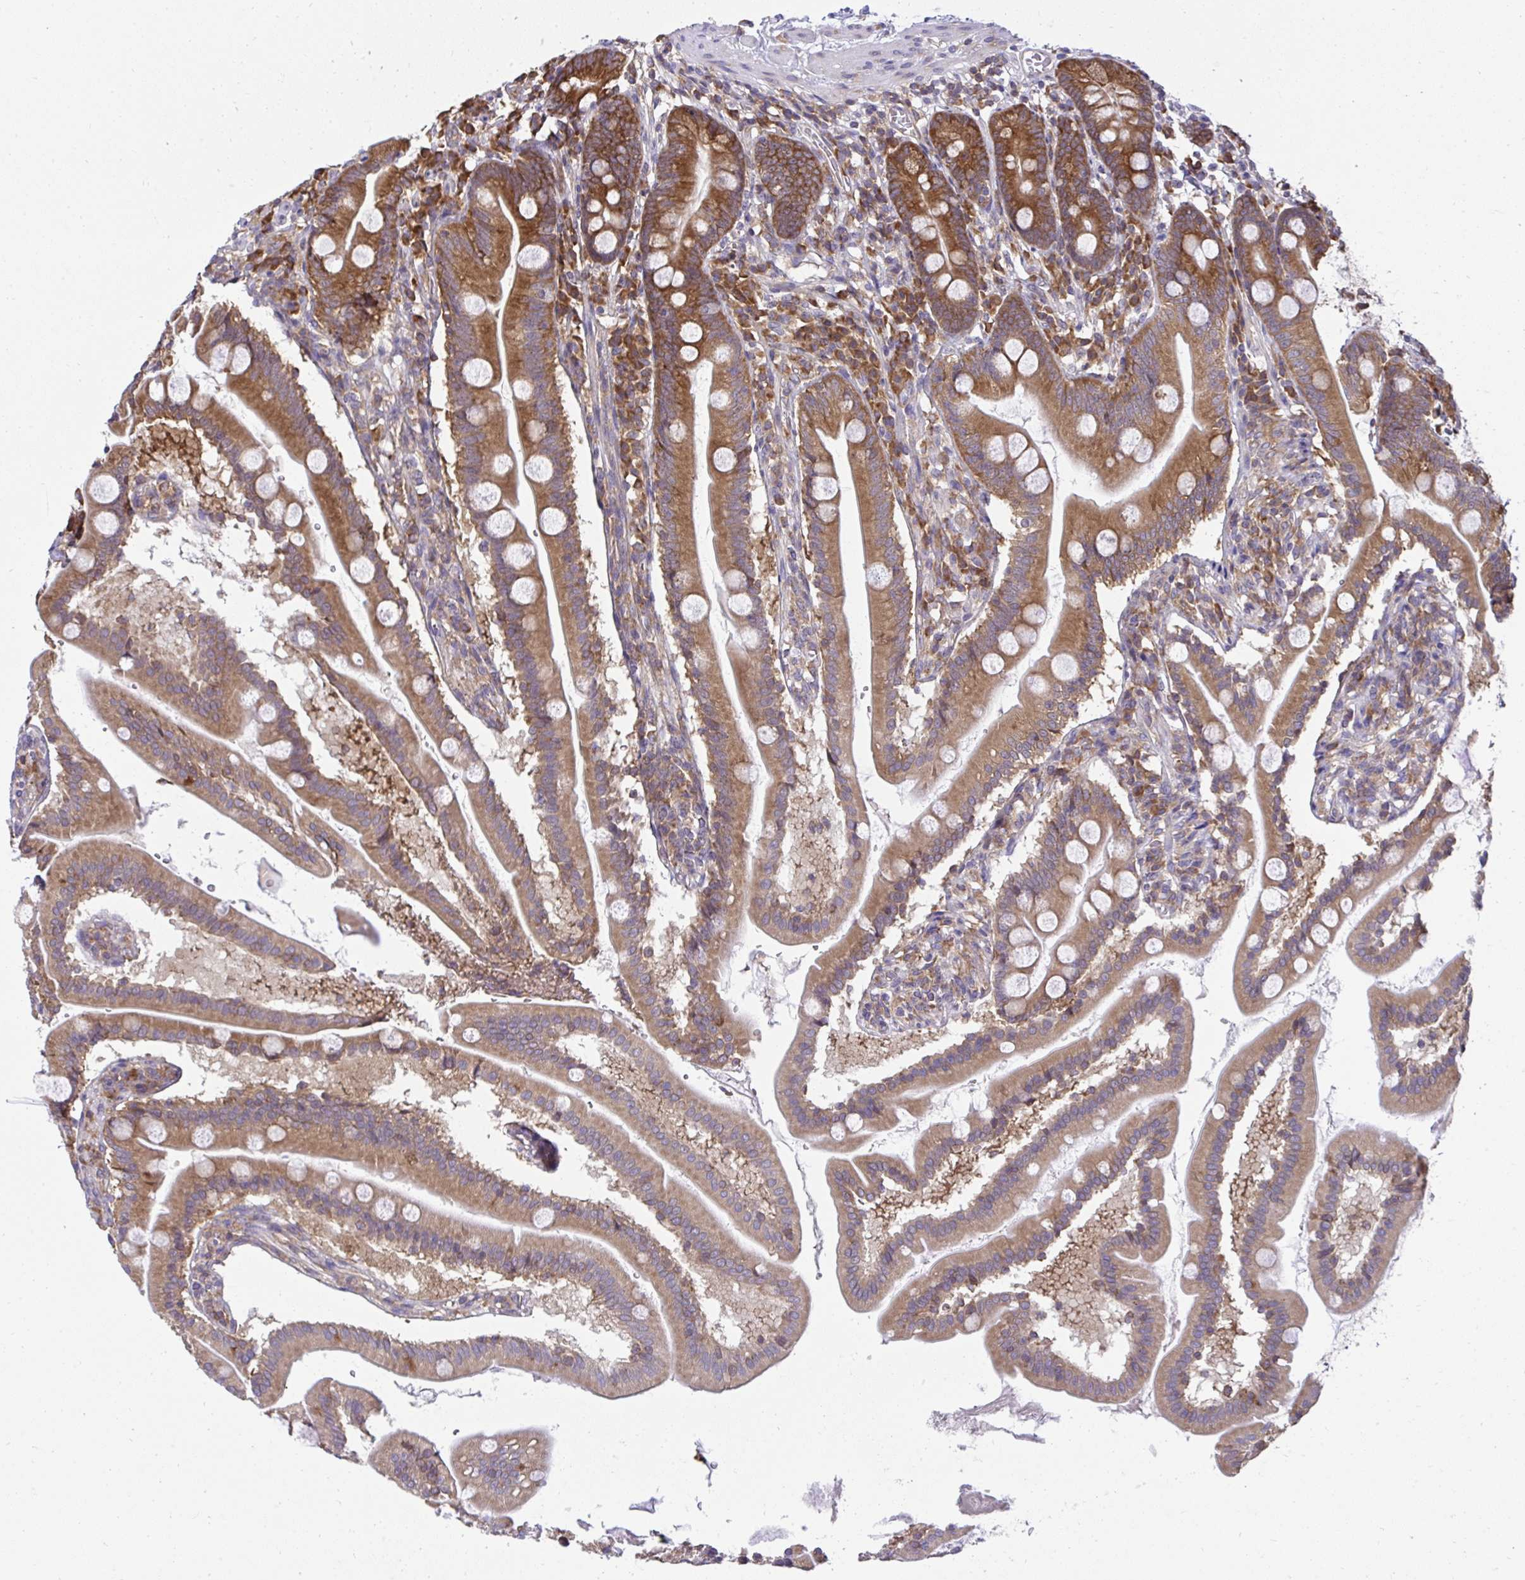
{"staining": {"intensity": "strong", "quantity": ">75%", "location": "cytoplasmic/membranous"}, "tissue": "duodenum", "cell_type": "Glandular cells", "image_type": "normal", "snomed": [{"axis": "morphology", "description": "Normal tissue, NOS"}, {"axis": "topography", "description": "Duodenum"}], "caption": "Immunohistochemical staining of normal human duodenum displays strong cytoplasmic/membranous protein positivity in approximately >75% of glandular cells. (Brightfield microscopy of DAB IHC at high magnification).", "gene": "RPS7", "patient": {"sex": "female", "age": 67}}